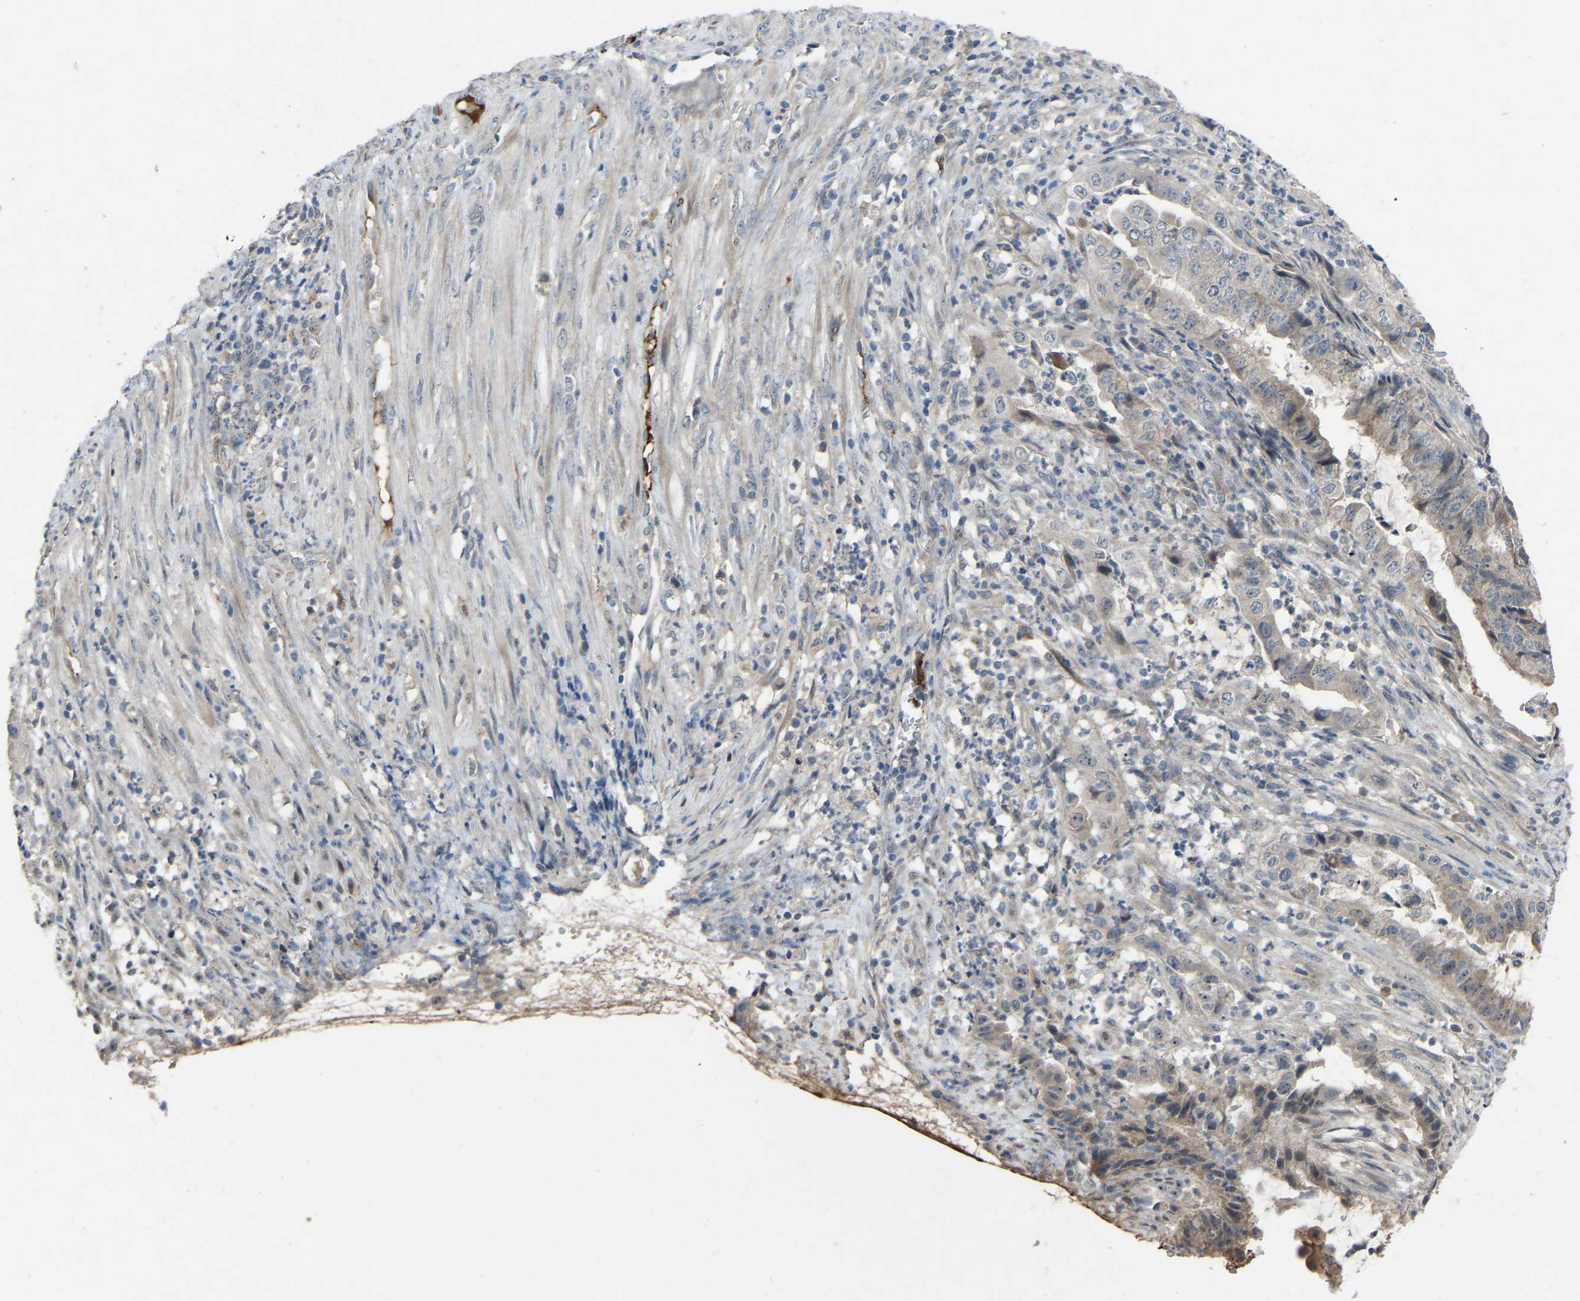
{"staining": {"intensity": "weak", "quantity": "25%-75%", "location": "cytoplasmic/membranous"}, "tissue": "endometrial cancer", "cell_type": "Tumor cells", "image_type": "cancer", "snomed": [{"axis": "morphology", "description": "Adenocarcinoma, NOS"}, {"axis": "topography", "description": "Endometrium"}], "caption": "Protein positivity by immunohistochemistry (IHC) demonstrates weak cytoplasmic/membranous positivity in approximately 25%-75% of tumor cells in endometrial adenocarcinoma. Using DAB (3,3'-diaminobenzidine) (brown) and hematoxylin (blue) stains, captured at high magnification using brightfield microscopy.", "gene": "FHIT", "patient": {"sex": "female", "age": 51}}